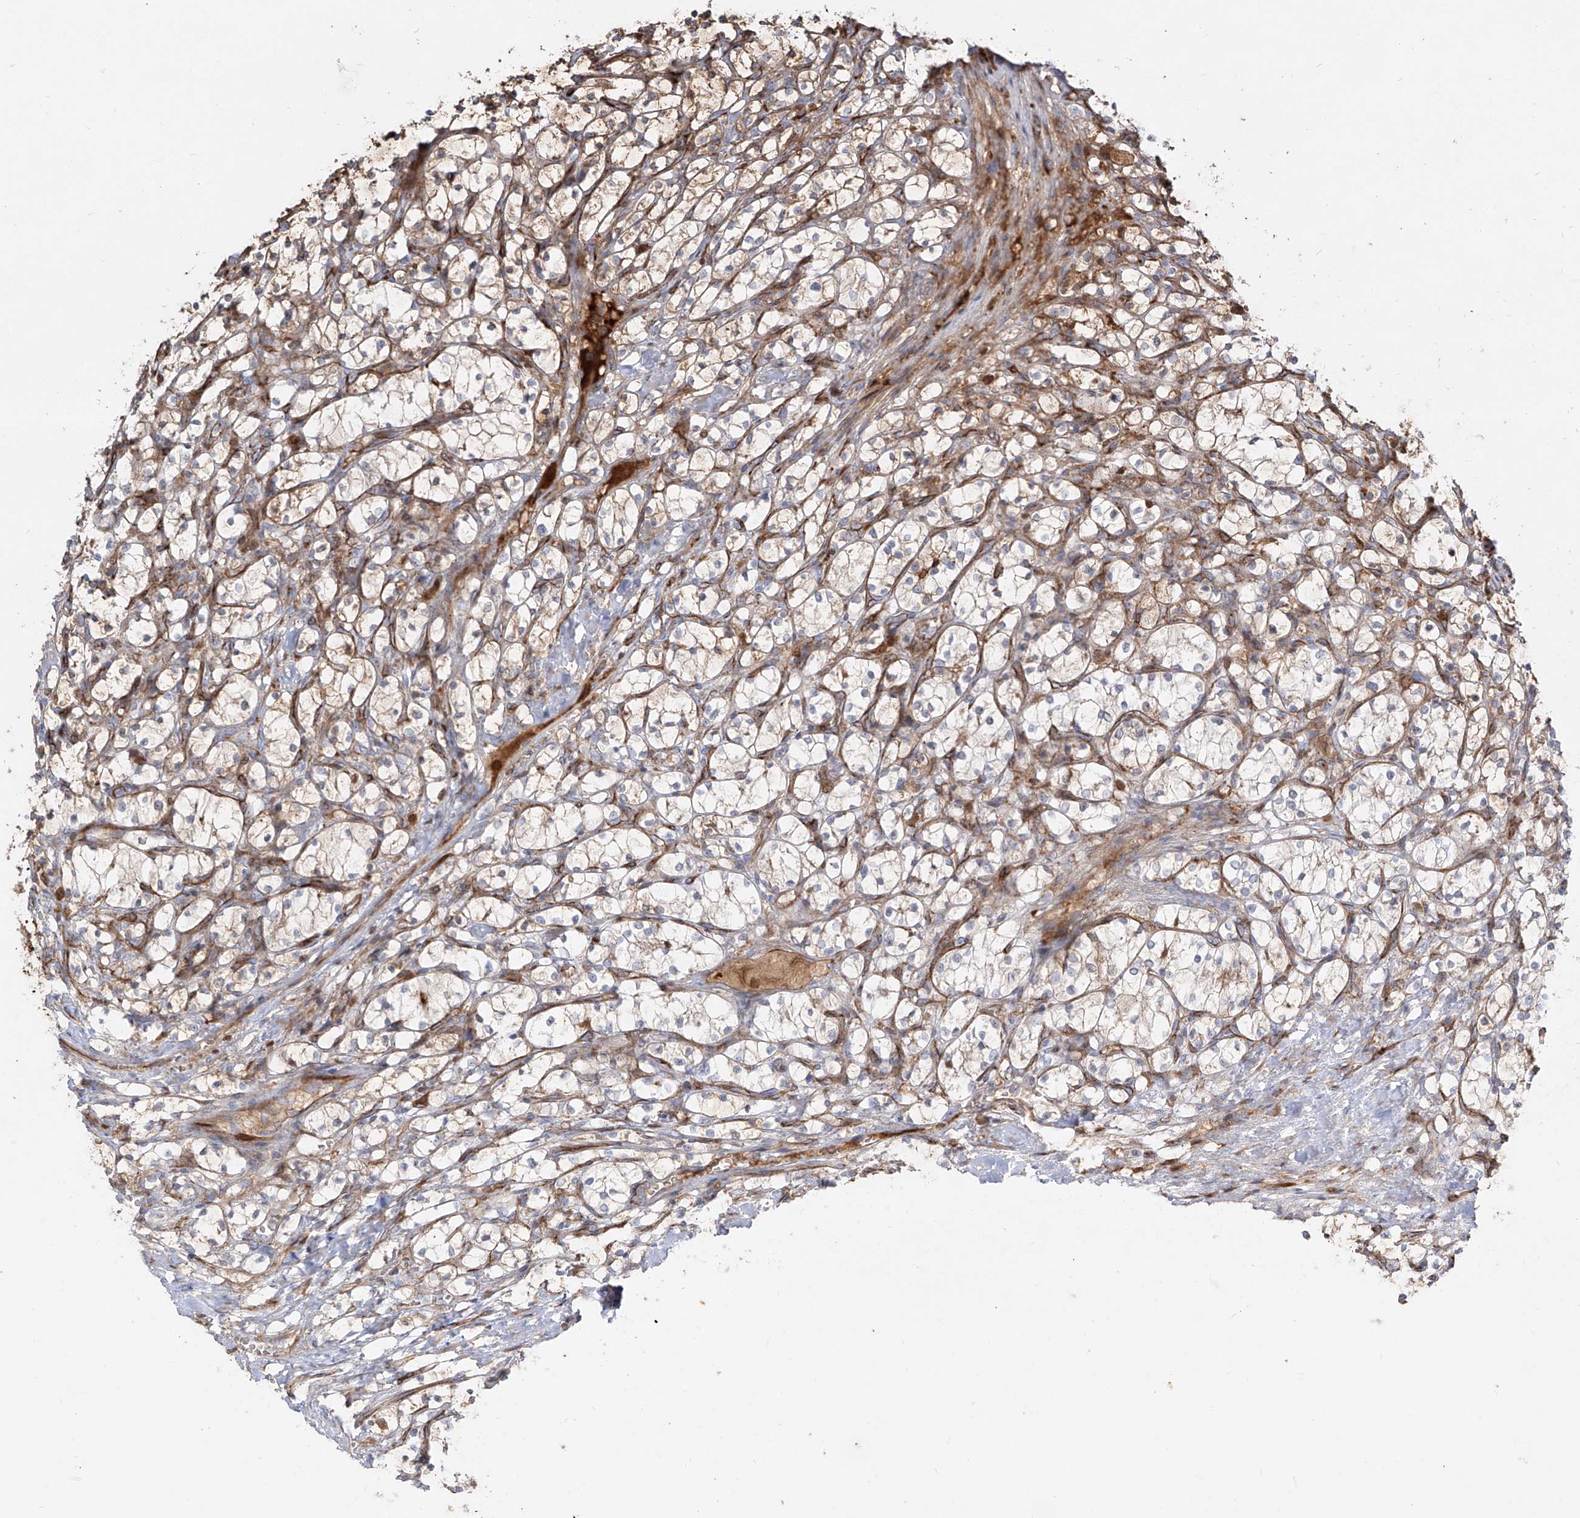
{"staining": {"intensity": "weak", "quantity": "25%-75%", "location": "cytoplasmic/membranous"}, "tissue": "renal cancer", "cell_type": "Tumor cells", "image_type": "cancer", "snomed": [{"axis": "morphology", "description": "Adenocarcinoma, NOS"}, {"axis": "topography", "description": "Kidney"}], "caption": "Renal adenocarcinoma was stained to show a protein in brown. There is low levels of weak cytoplasmic/membranous expression in about 25%-75% of tumor cells.", "gene": "KYNU", "patient": {"sex": "female", "age": 69}}